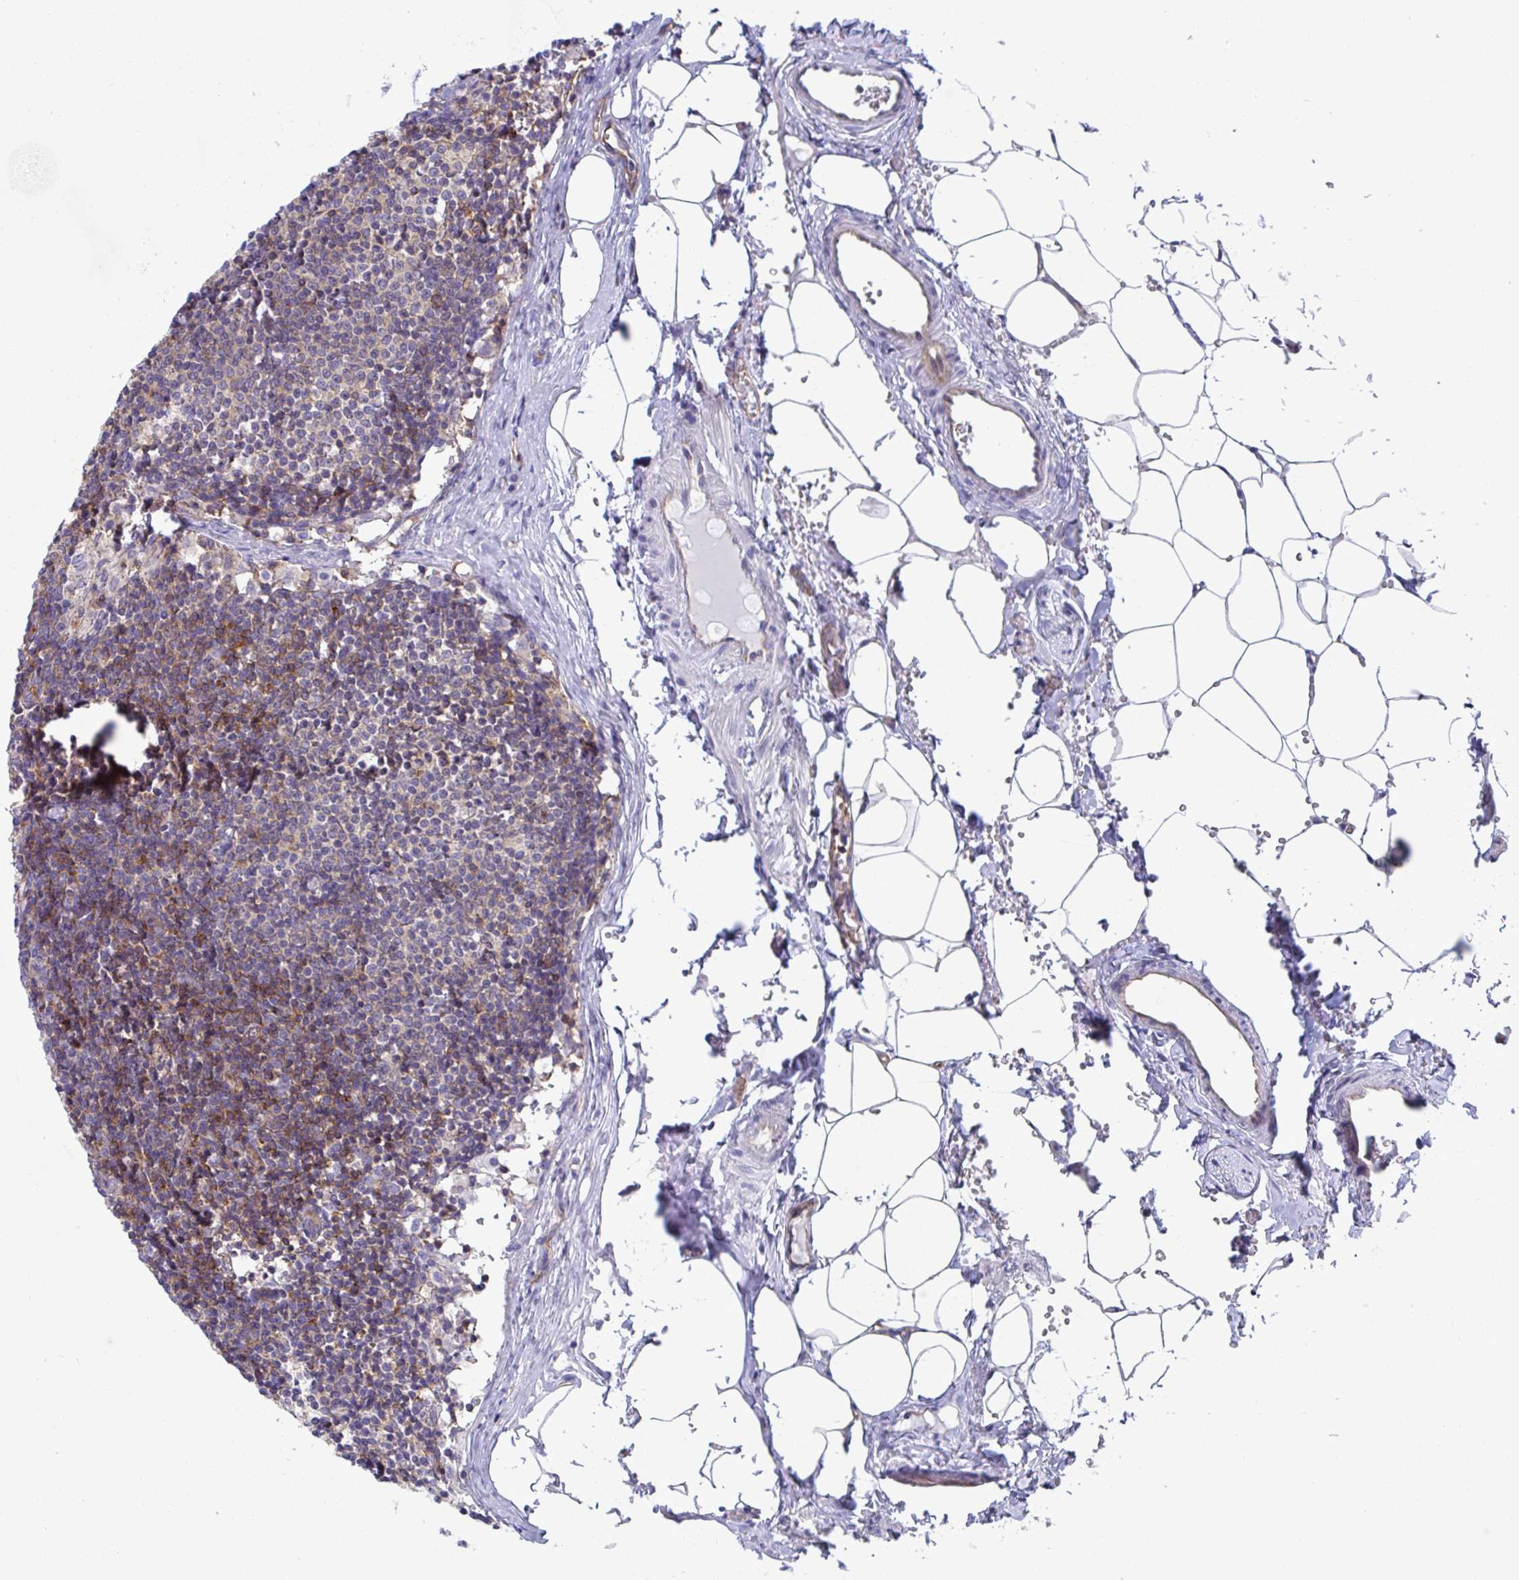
{"staining": {"intensity": "weak", "quantity": "<25%", "location": "cytoplasmic/membranous"}, "tissue": "lymph node", "cell_type": "Germinal center cells", "image_type": "normal", "snomed": [{"axis": "morphology", "description": "Normal tissue, NOS"}, {"axis": "topography", "description": "Lymph node"}], "caption": "This is an immunohistochemistry image of unremarkable lymph node. There is no positivity in germinal center cells.", "gene": "WNK1", "patient": {"sex": "male", "age": 49}}